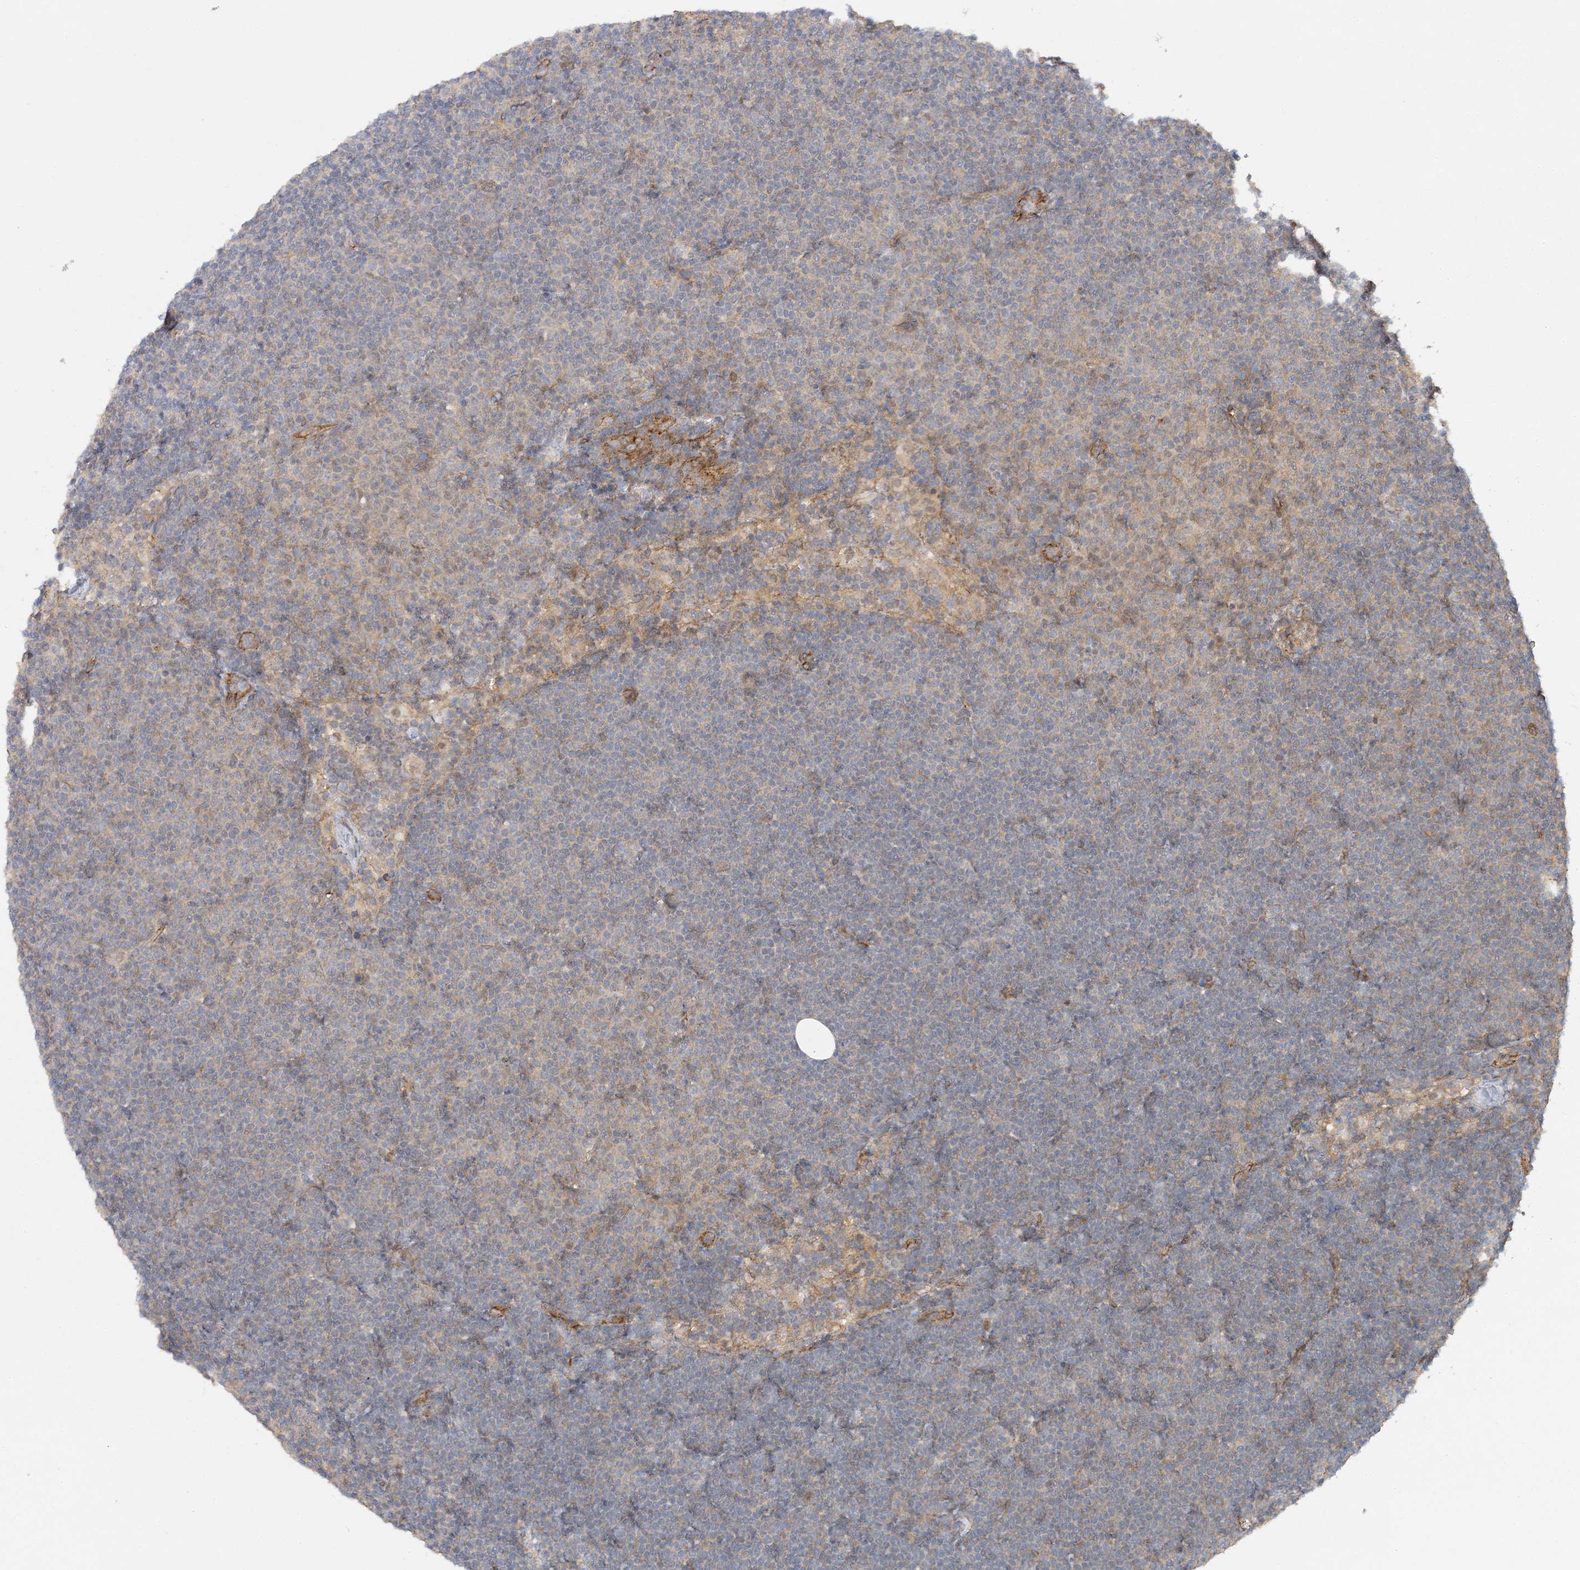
{"staining": {"intensity": "negative", "quantity": "none", "location": "none"}, "tissue": "lymphoma", "cell_type": "Tumor cells", "image_type": "cancer", "snomed": [{"axis": "morphology", "description": "Malignant lymphoma, non-Hodgkin's type, Low grade"}, {"axis": "topography", "description": "Lymph node"}], "caption": "The photomicrograph demonstrates no staining of tumor cells in malignant lymphoma, non-Hodgkin's type (low-grade).", "gene": "MAT2B", "patient": {"sex": "female", "age": 53}}